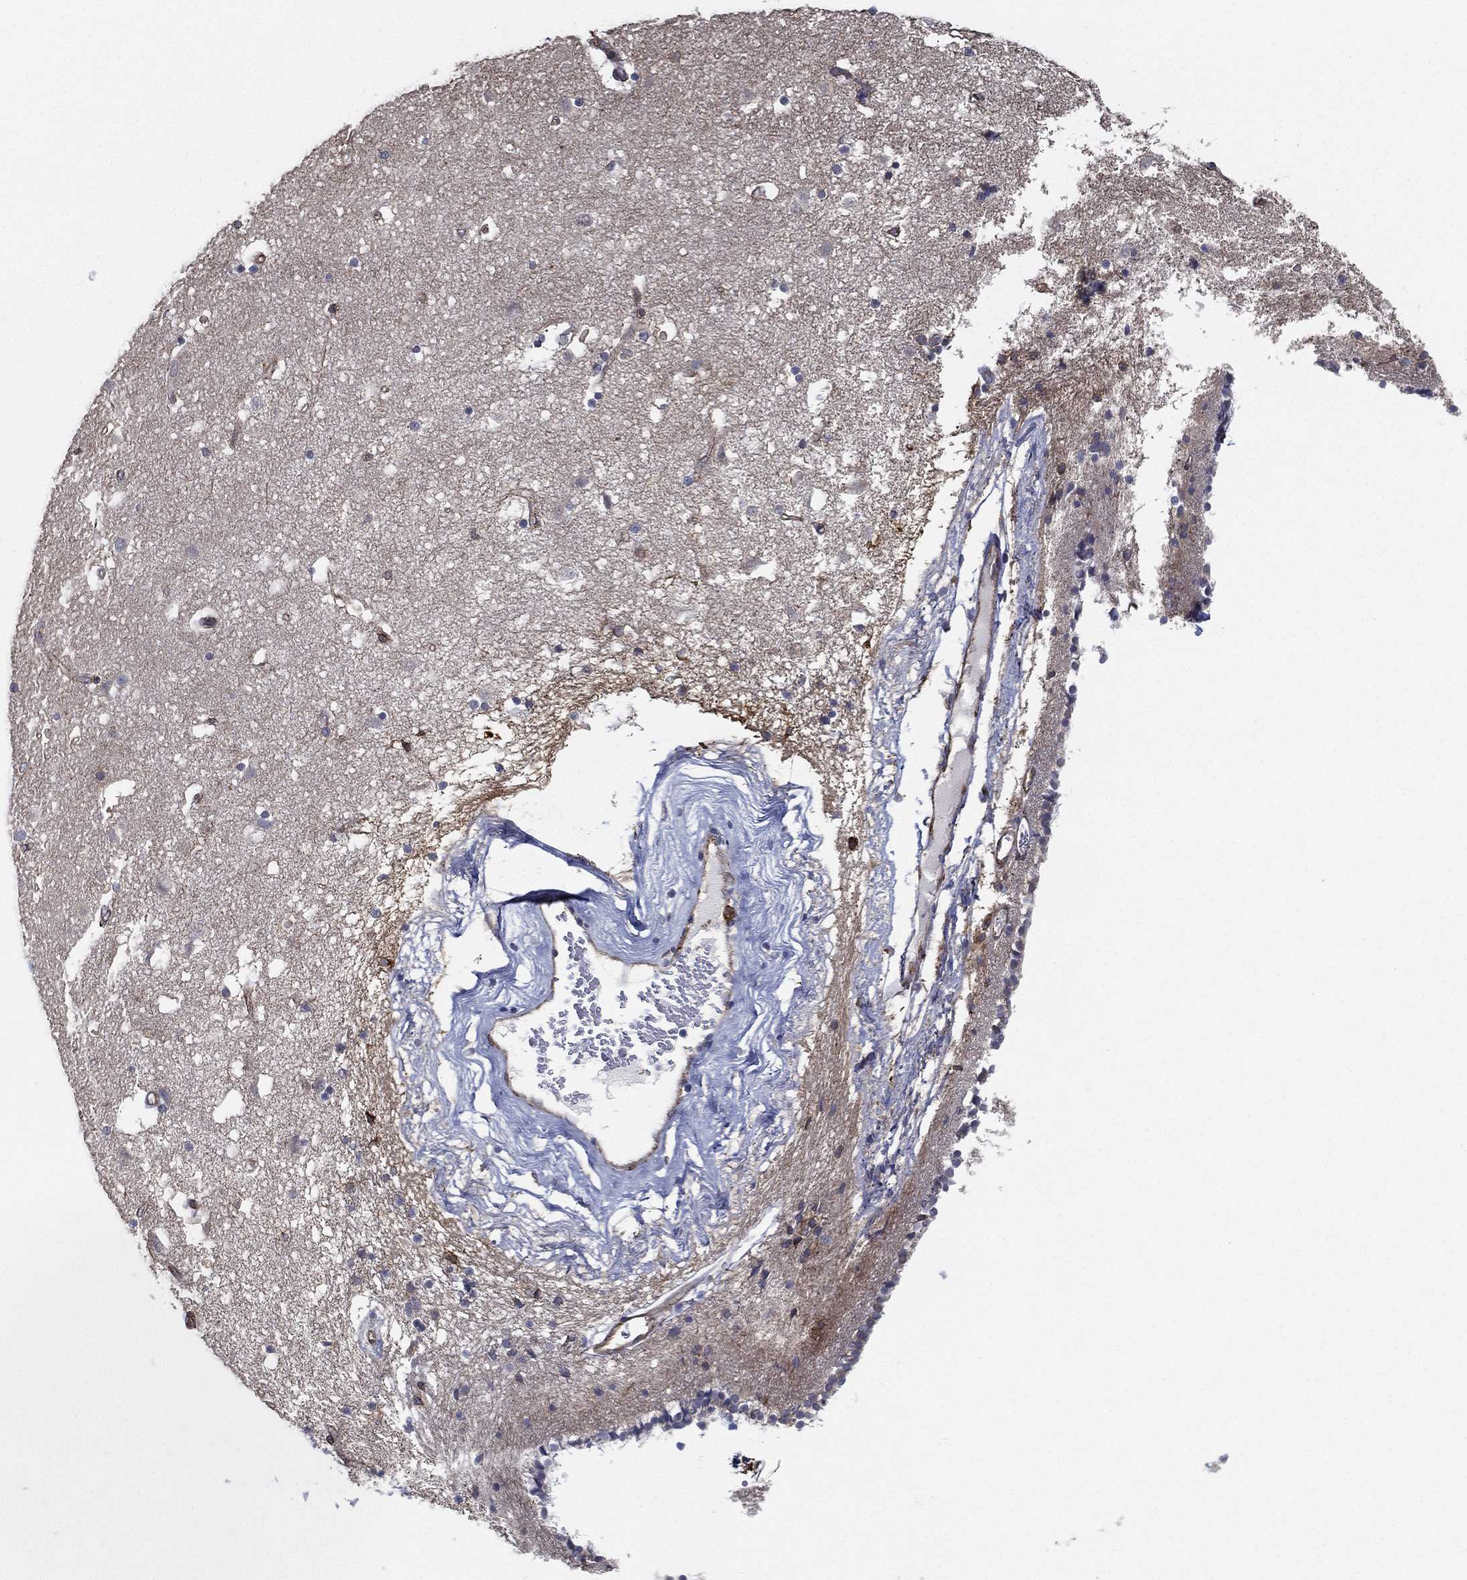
{"staining": {"intensity": "negative", "quantity": "none", "location": "none"}, "tissue": "caudate", "cell_type": "Glial cells", "image_type": "normal", "snomed": [{"axis": "morphology", "description": "Normal tissue, NOS"}, {"axis": "topography", "description": "Lateral ventricle wall"}], "caption": "This is a image of immunohistochemistry (IHC) staining of normal caudate, which shows no positivity in glial cells.", "gene": "LRRC56", "patient": {"sex": "female", "age": 71}}